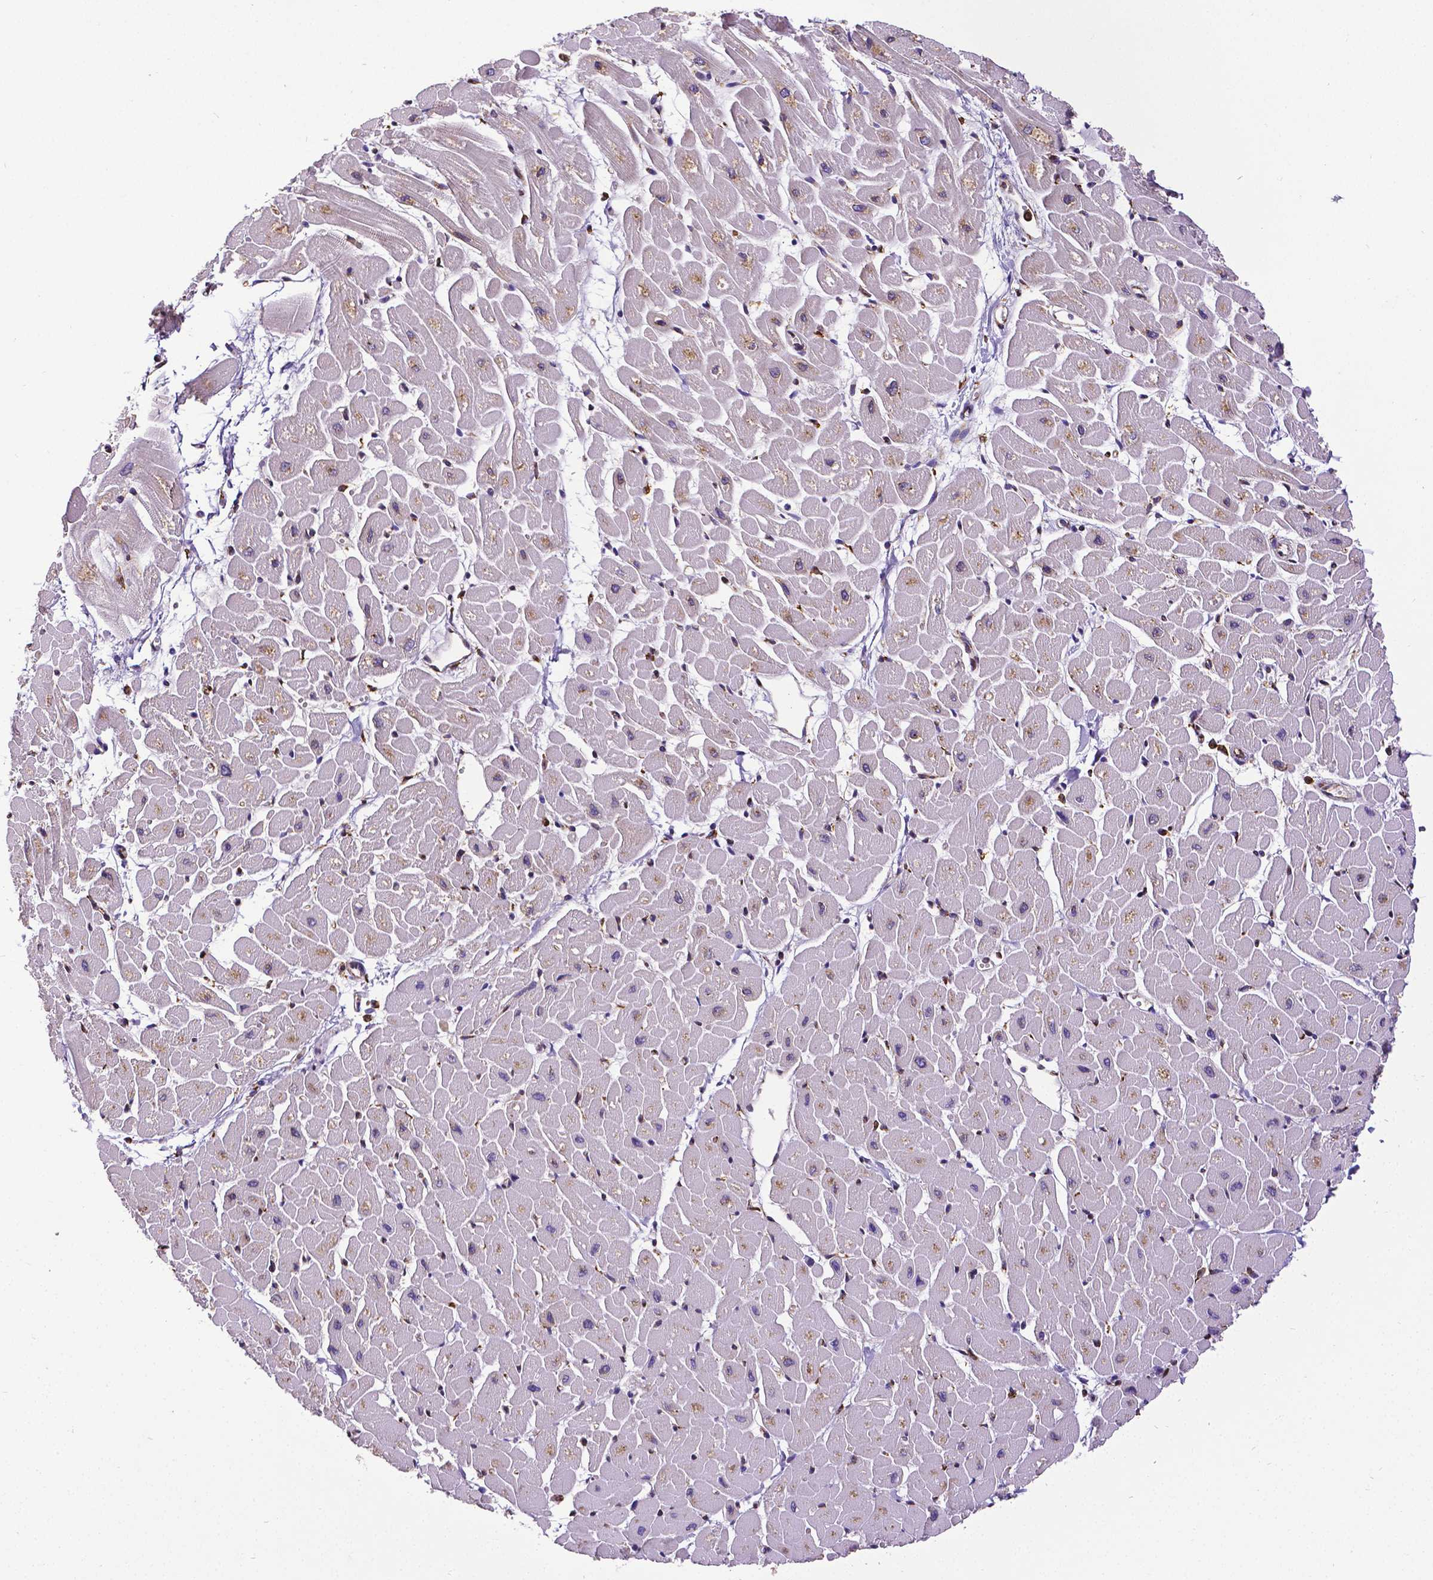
{"staining": {"intensity": "moderate", "quantity": "25%-75%", "location": "cytoplasmic/membranous"}, "tissue": "heart muscle", "cell_type": "Cardiomyocytes", "image_type": "normal", "snomed": [{"axis": "morphology", "description": "Normal tissue, NOS"}, {"axis": "topography", "description": "Heart"}], "caption": "An immunohistochemistry (IHC) image of unremarkable tissue is shown. Protein staining in brown highlights moderate cytoplasmic/membranous positivity in heart muscle within cardiomyocytes.", "gene": "MTDH", "patient": {"sex": "male", "age": 57}}